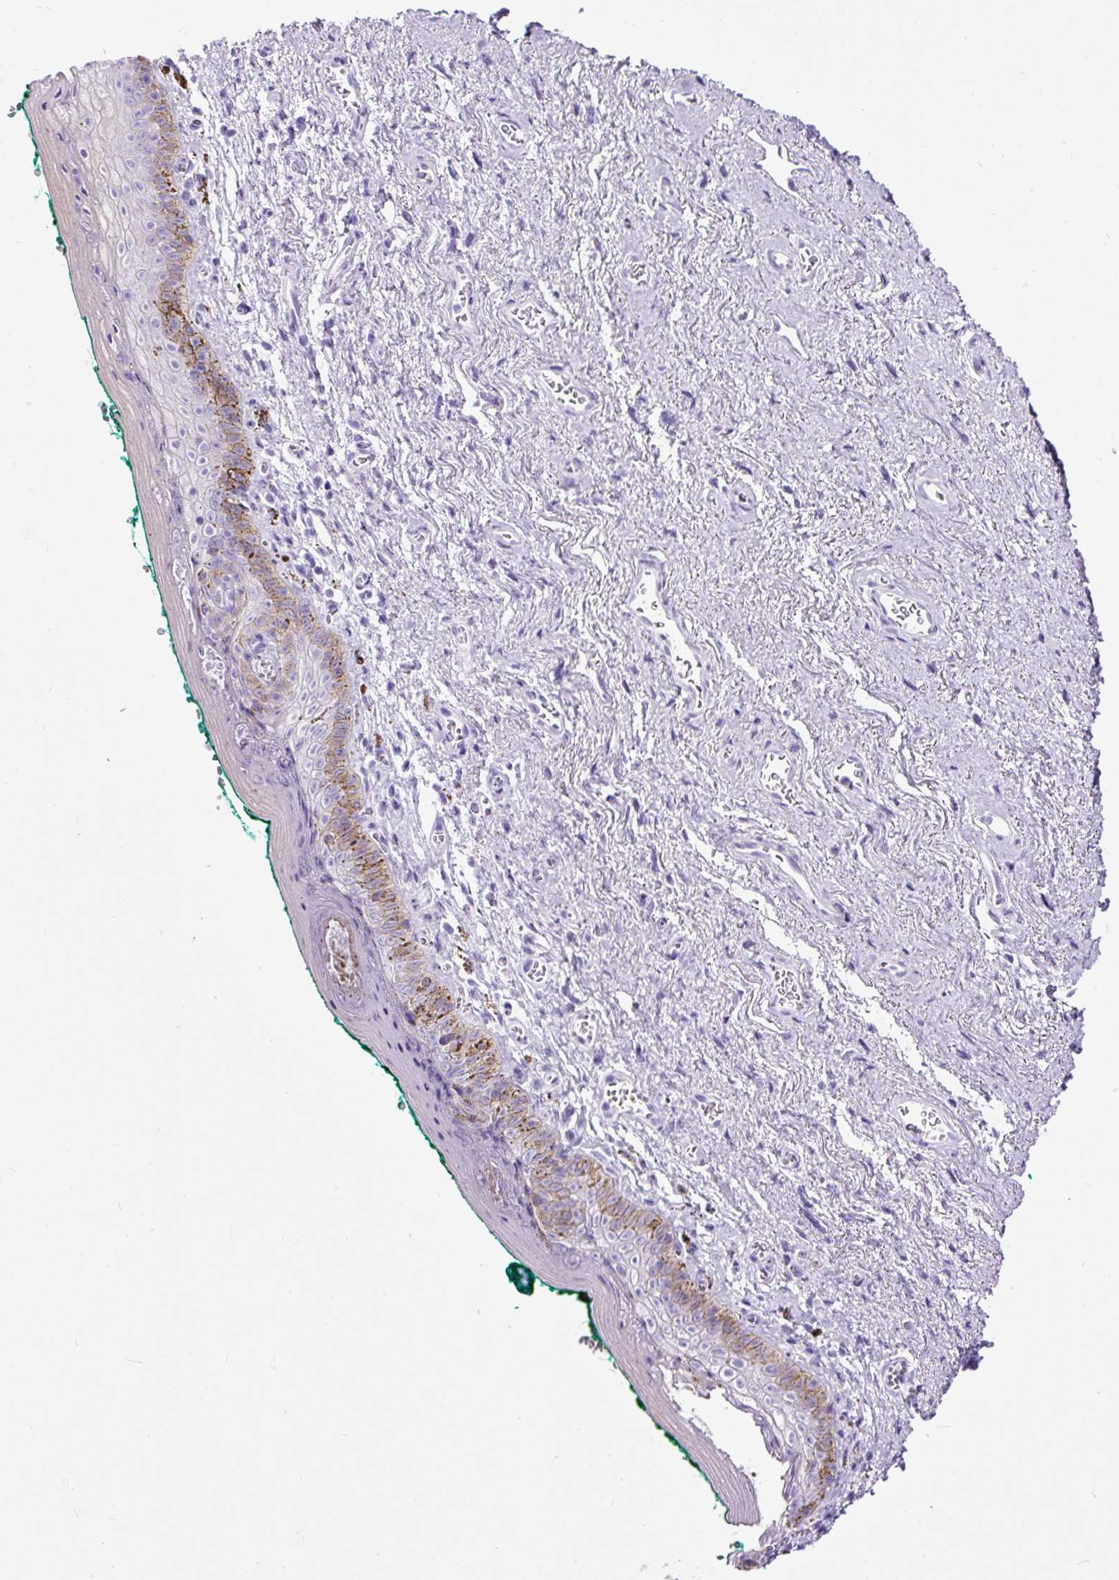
{"staining": {"intensity": "weak", "quantity": "<25%", "location": "cytoplasmic/membranous"}, "tissue": "vagina", "cell_type": "Squamous epithelial cells", "image_type": "normal", "snomed": [{"axis": "morphology", "description": "Normal tissue, NOS"}, {"axis": "topography", "description": "Vulva"}, {"axis": "topography", "description": "Vagina"}, {"axis": "topography", "description": "Peripheral nerve tissue"}], "caption": "This is a histopathology image of immunohistochemistry staining of benign vagina, which shows no expression in squamous epithelial cells. (Immunohistochemistry, brightfield microscopy, high magnification).", "gene": "PDIA2", "patient": {"sex": "female", "age": 66}}